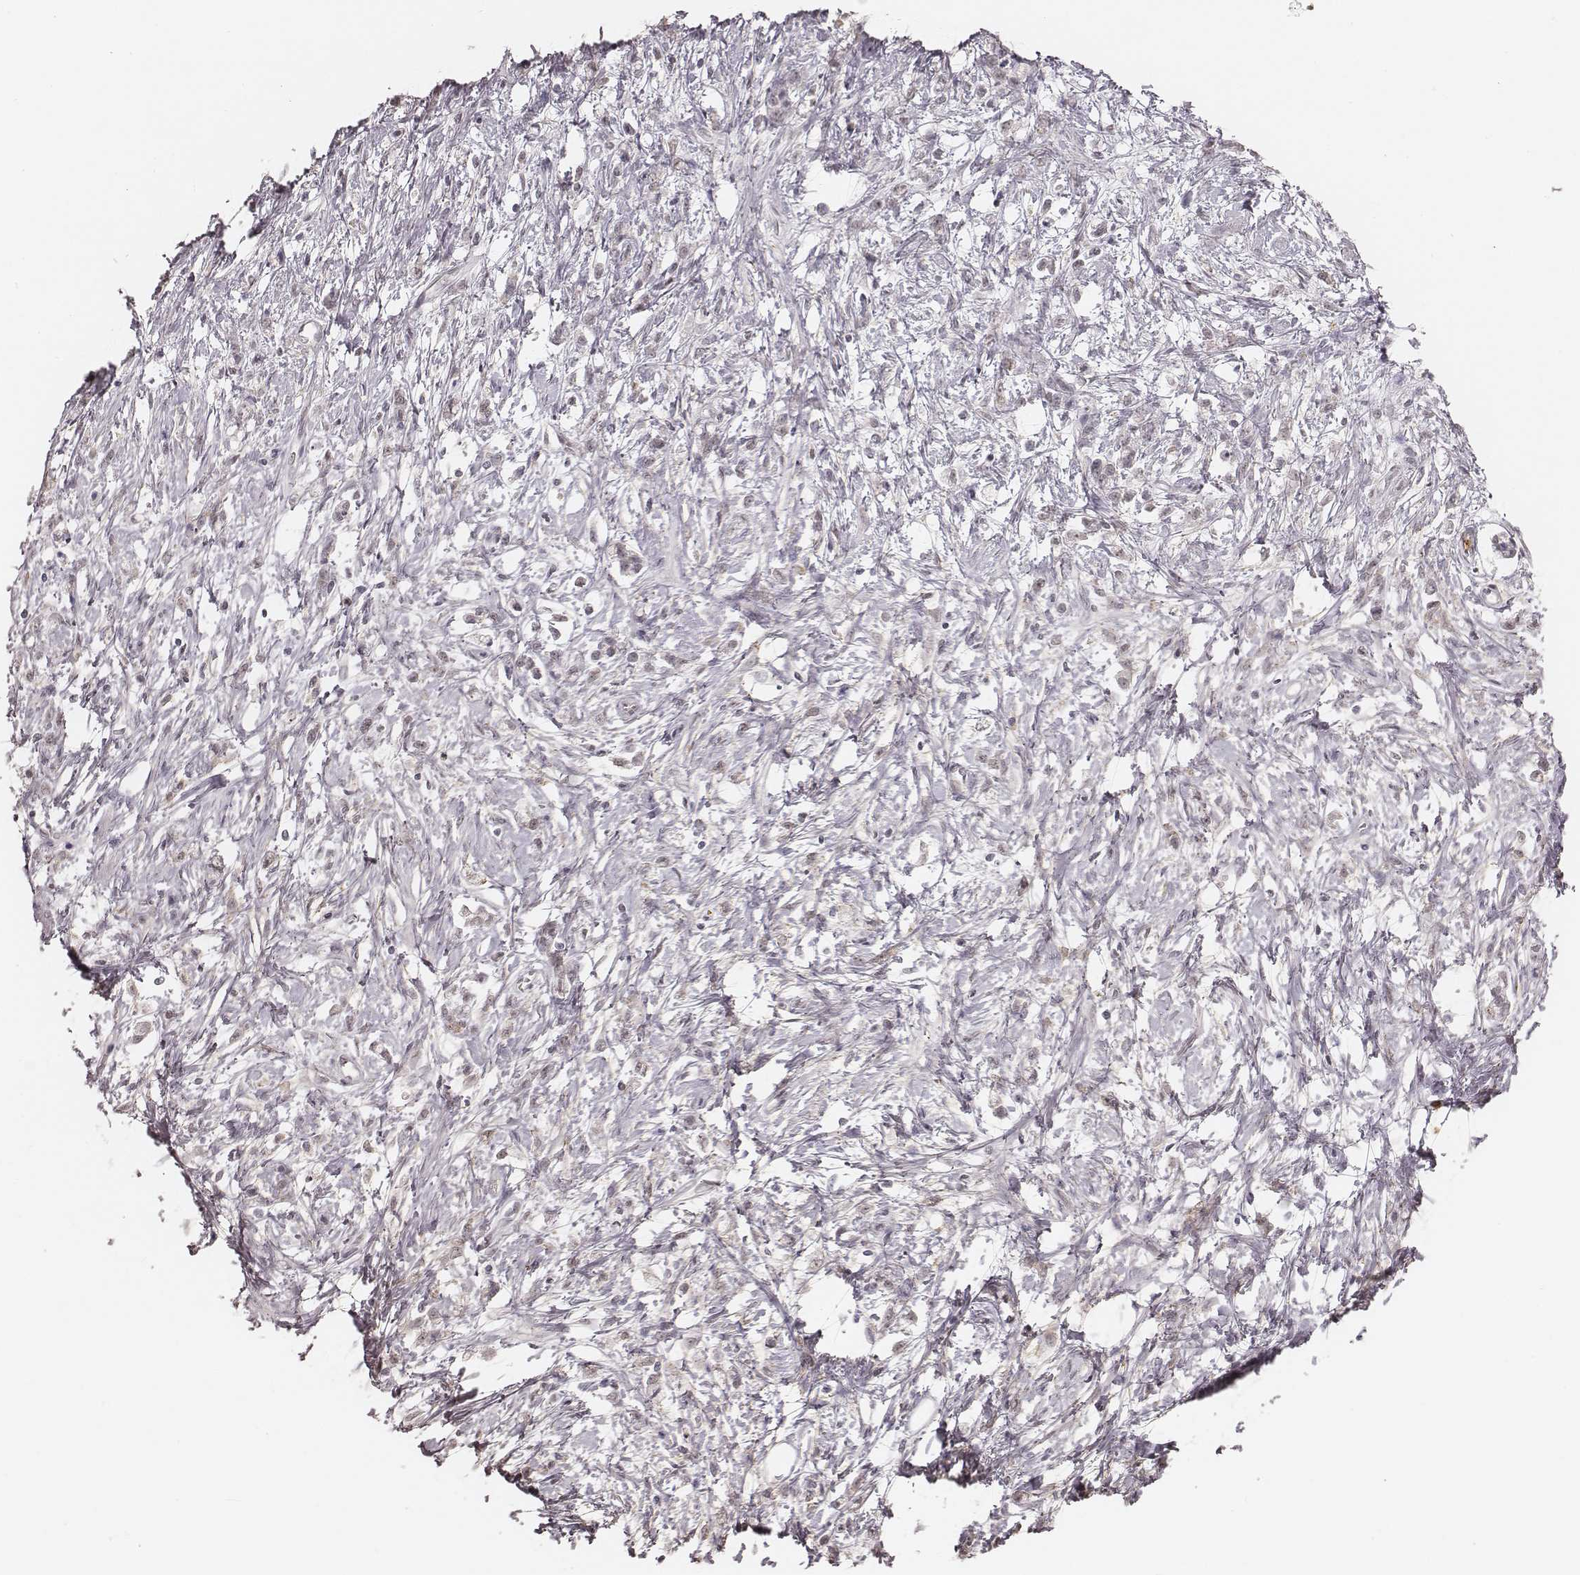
{"staining": {"intensity": "negative", "quantity": "none", "location": "none"}, "tissue": "stomach cancer", "cell_type": "Tumor cells", "image_type": "cancer", "snomed": [{"axis": "morphology", "description": "Adenocarcinoma, NOS"}, {"axis": "topography", "description": "Stomach"}], "caption": "The immunohistochemistry micrograph has no significant staining in tumor cells of stomach cancer tissue. (Immunohistochemistry, brightfield microscopy, high magnification).", "gene": "KITLG", "patient": {"sex": "female", "age": 60}}